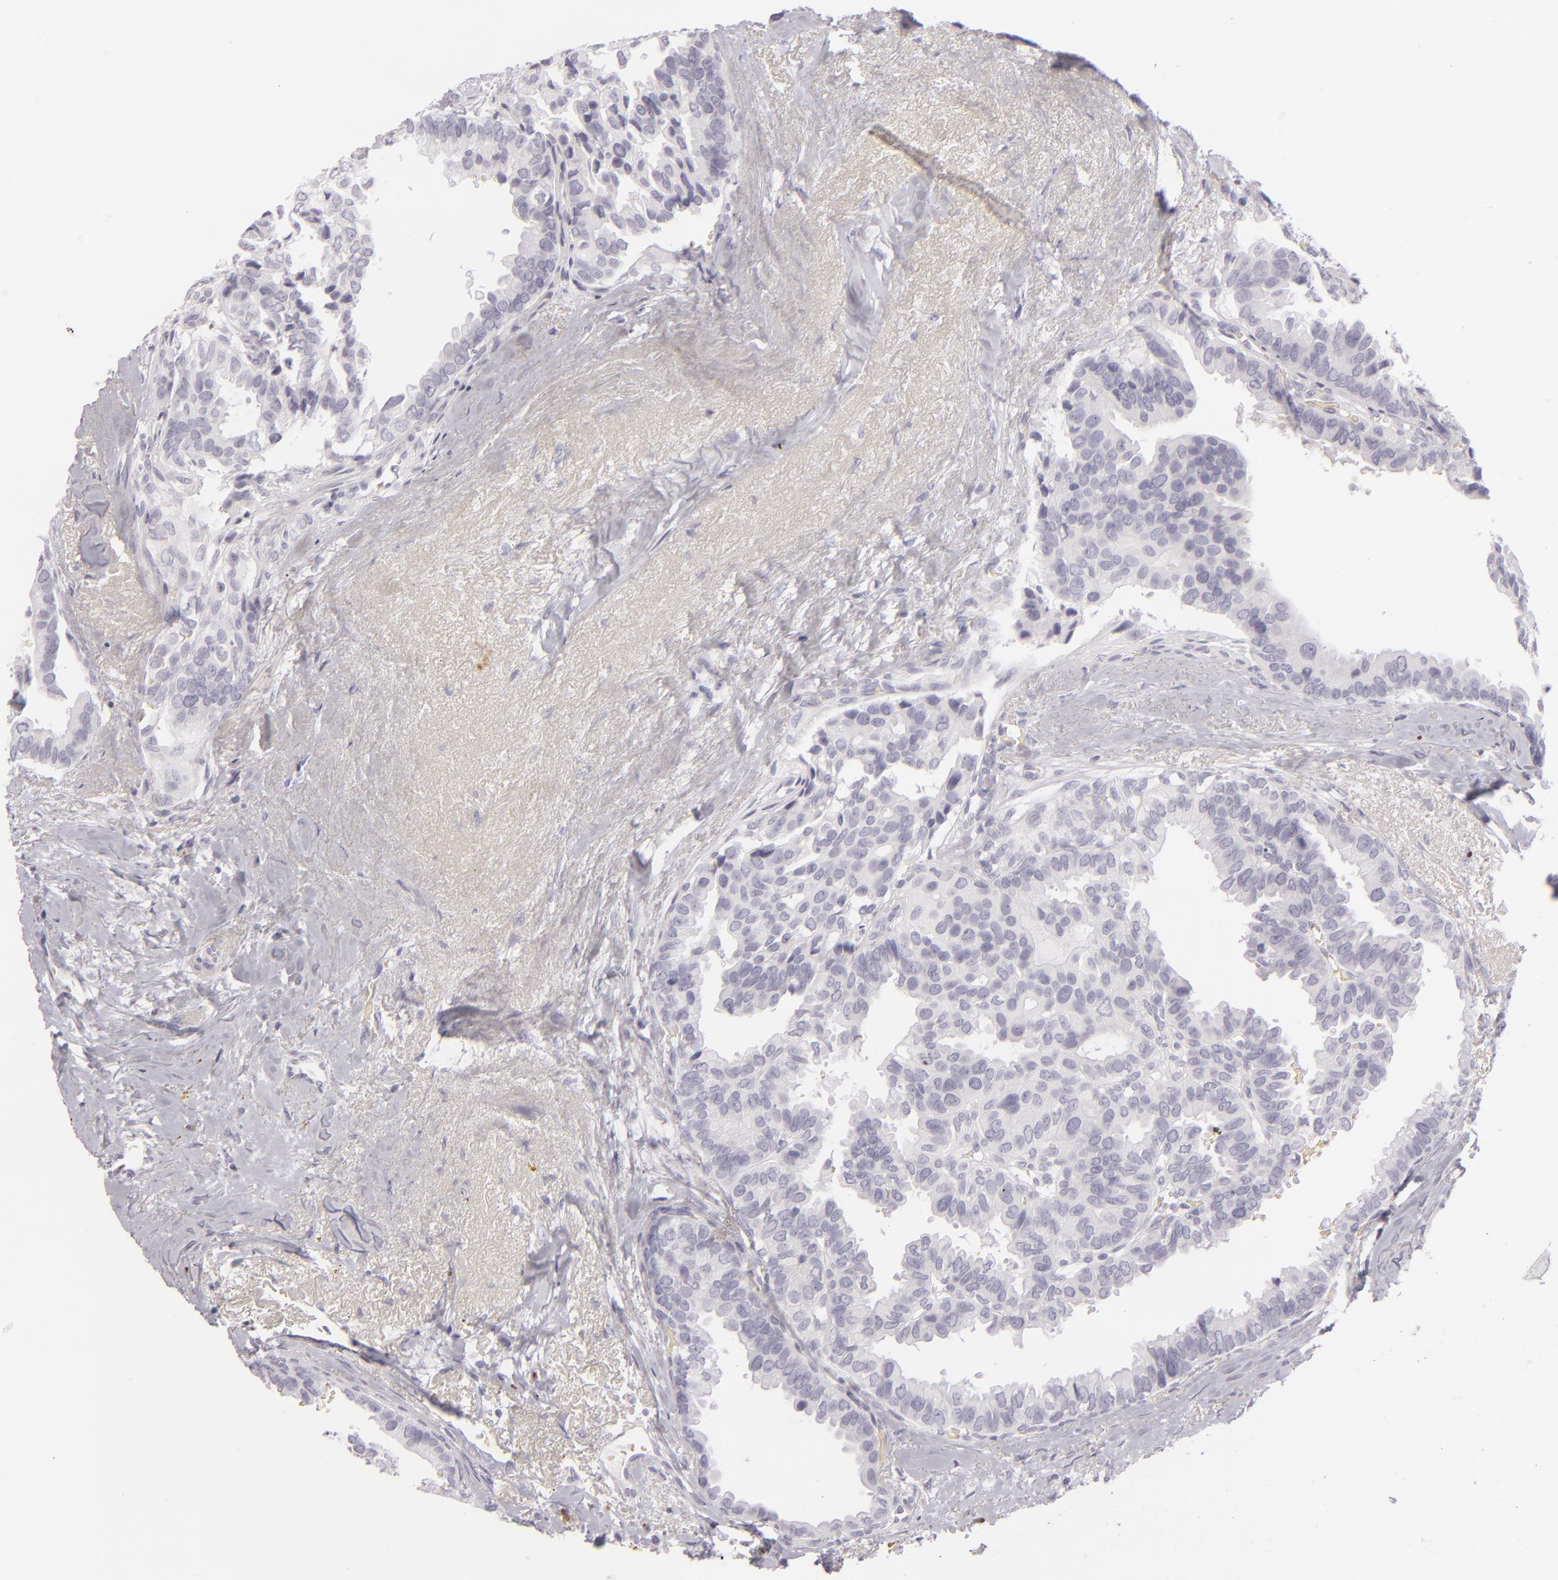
{"staining": {"intensity": "negative", "quantity": "none", "location": "none"}, "tissue": "breast cancer", "cell_type": "Tumor cells", "image_type": "cancer", "snomed": [{"axis": "morphology", "description": "Duct carcinoma"}, {"axis": "topography", "description": "Breast"}], "caption": "Tumor cells are negative for brown protein staining in breast cancer (invasive ductal carcinoma).", "gene": "CDX2", "patient": {"sex": "female", "age": 69}}